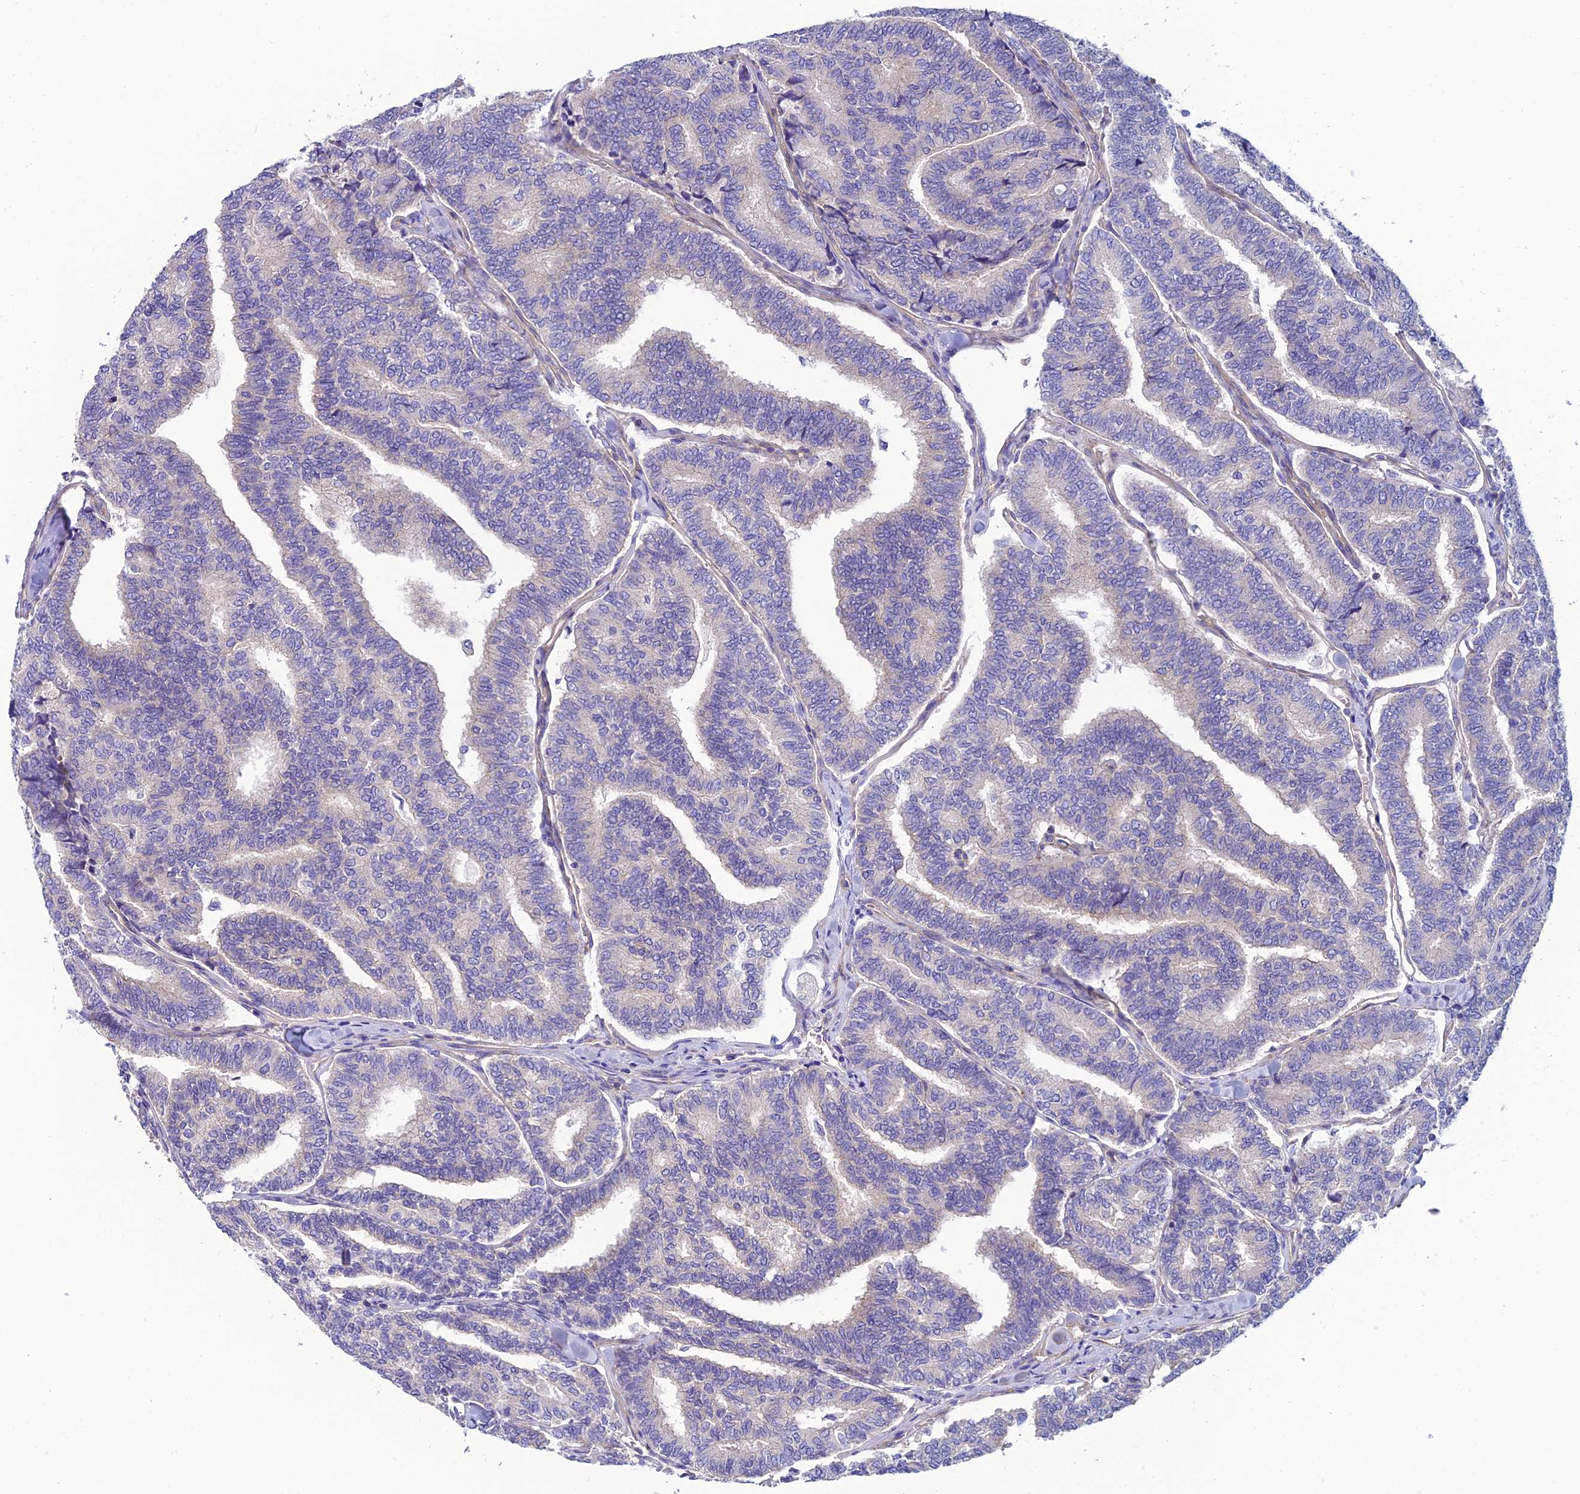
{"staining": {"intensity": "negative", "quantity": "none", "location": "none"}, "tissue": "thyroid cancer", "cell_type": "Tumor cells", "image_type": "cancer", "snomed": [{"axis": "morphology", "description": "Papillary adenocarcinoma, NOS"}, {"axis": "topography", "description": "Thyroid gland"}], "caption": "This is an IHC photomicrograph of human thyroid cancer (papillary adenocarcinoma). There is no expression in tumor cells.", "gene": "PPFIA3", "patient": {"sex": "female", "age": 35}}